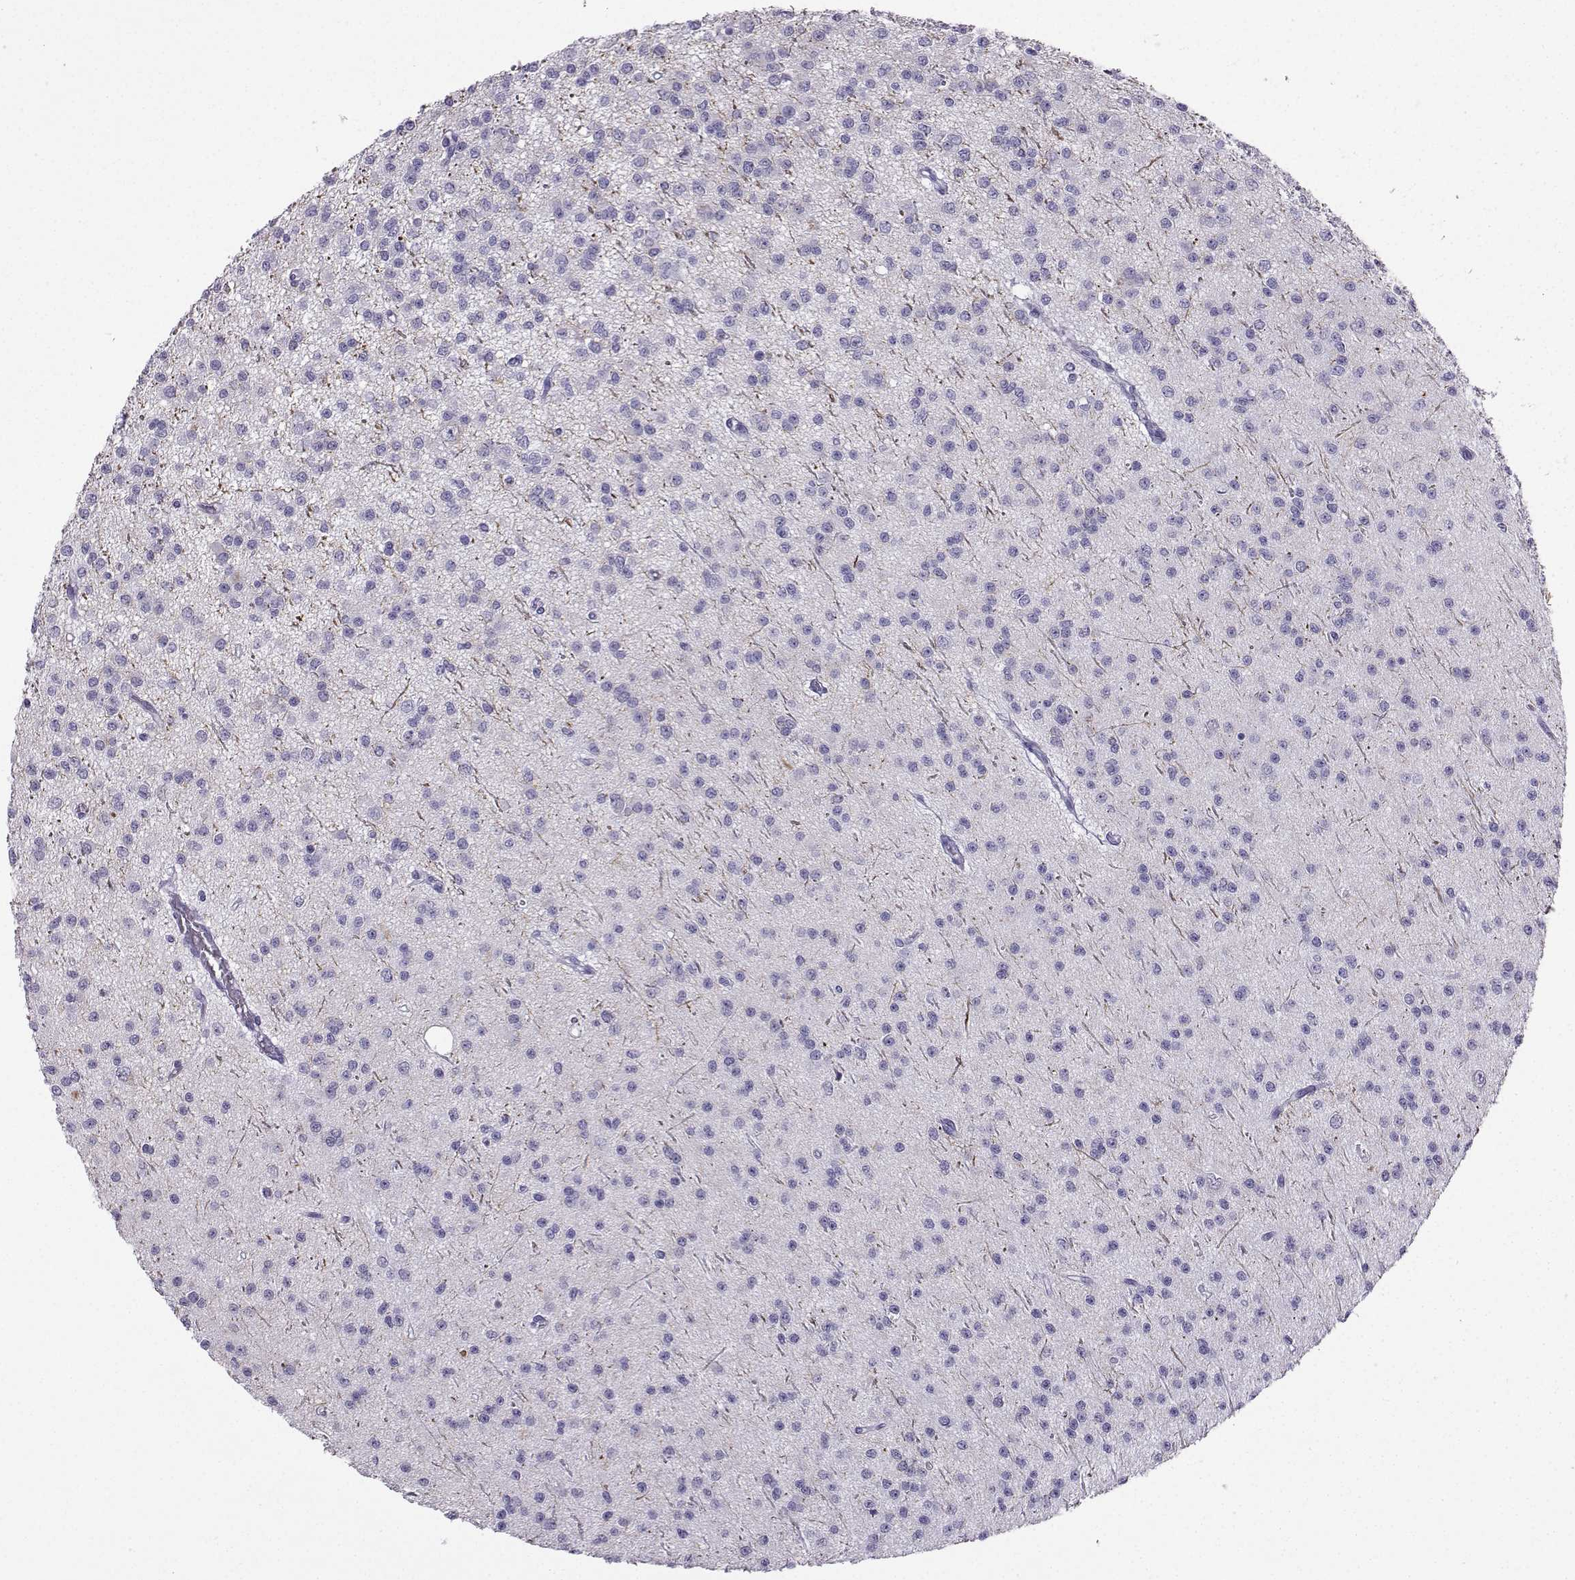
{"staining": {"intensity": "negative", "quantity": "none", "location": "none"}, "tissue": "glioma", "cell_type": "Tumor cells", "image_type": "cancer", "snomed": [{"axis": "morphology", "description": "Glioma, malignant, Low grade"}, {"axis": "topography", "description": "Brain"}], "caption": "A high-resolution micrograph shows immunohistochemistry (IHC) staining of glioma, which reveals no significant expression in tumor cells.", "gene": "NEFL", "patient": {"sex": "male", "age": 27}}